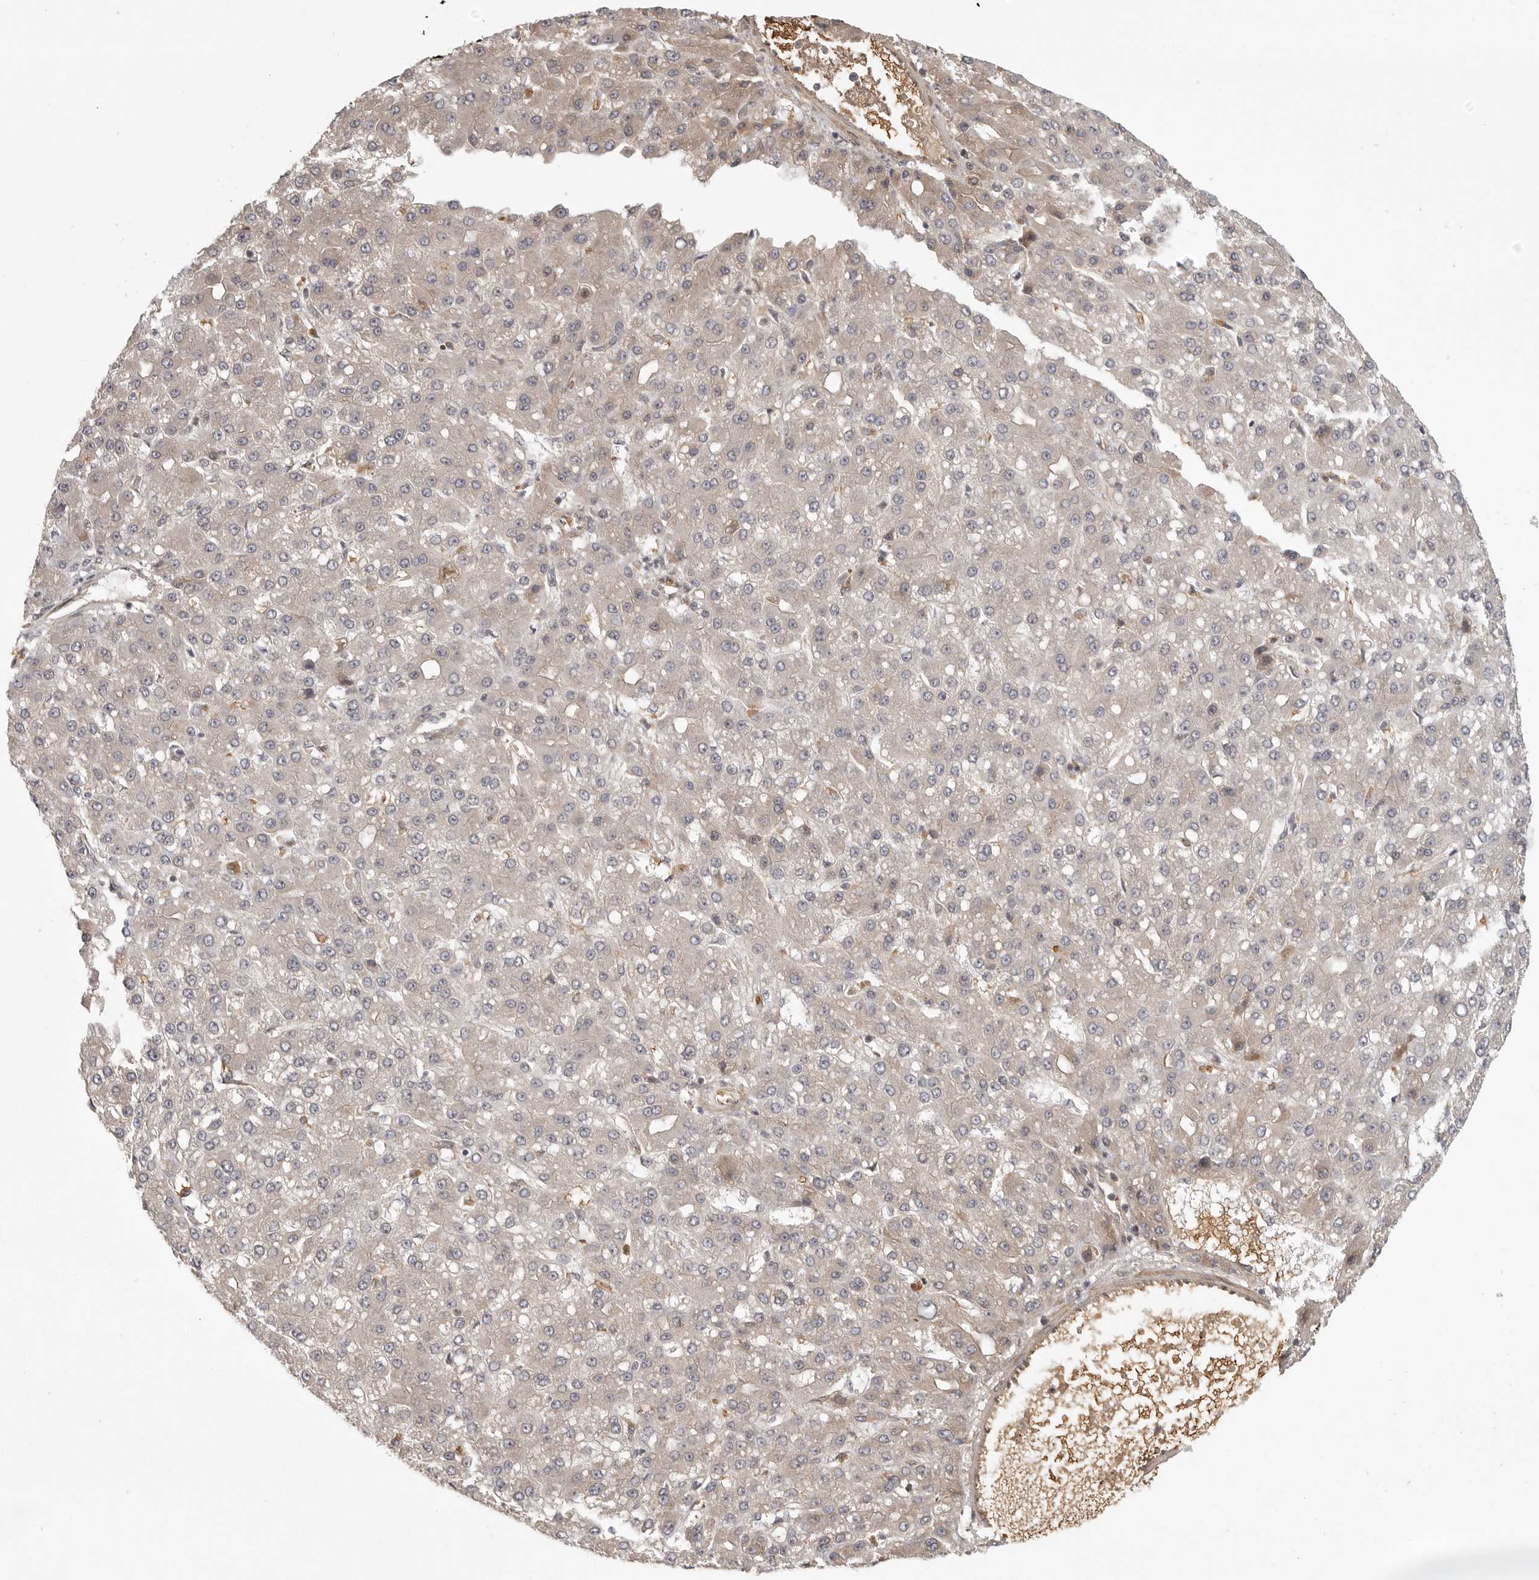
{"staining": {"intensity": "negative", "quantity": "none", "location": "none"}, "tissue": "liver cancer", "cell_type": "Tumor cells", "image_type": "cancer", "snomed": [{"axis": "morphology", "description": "Carcinoma, Hepatocellular, NOS"}, {"axis": "topography", "description": "Liver"}], "caption": "A high-resolution image shows immunohistochemistry (IHC) staining of liver cancer (hepatocellular carcinoma), which shows no significant staining in tumor cells.", "gene": "CCPG1", "patient": {"sex": "male", "age": 67}}